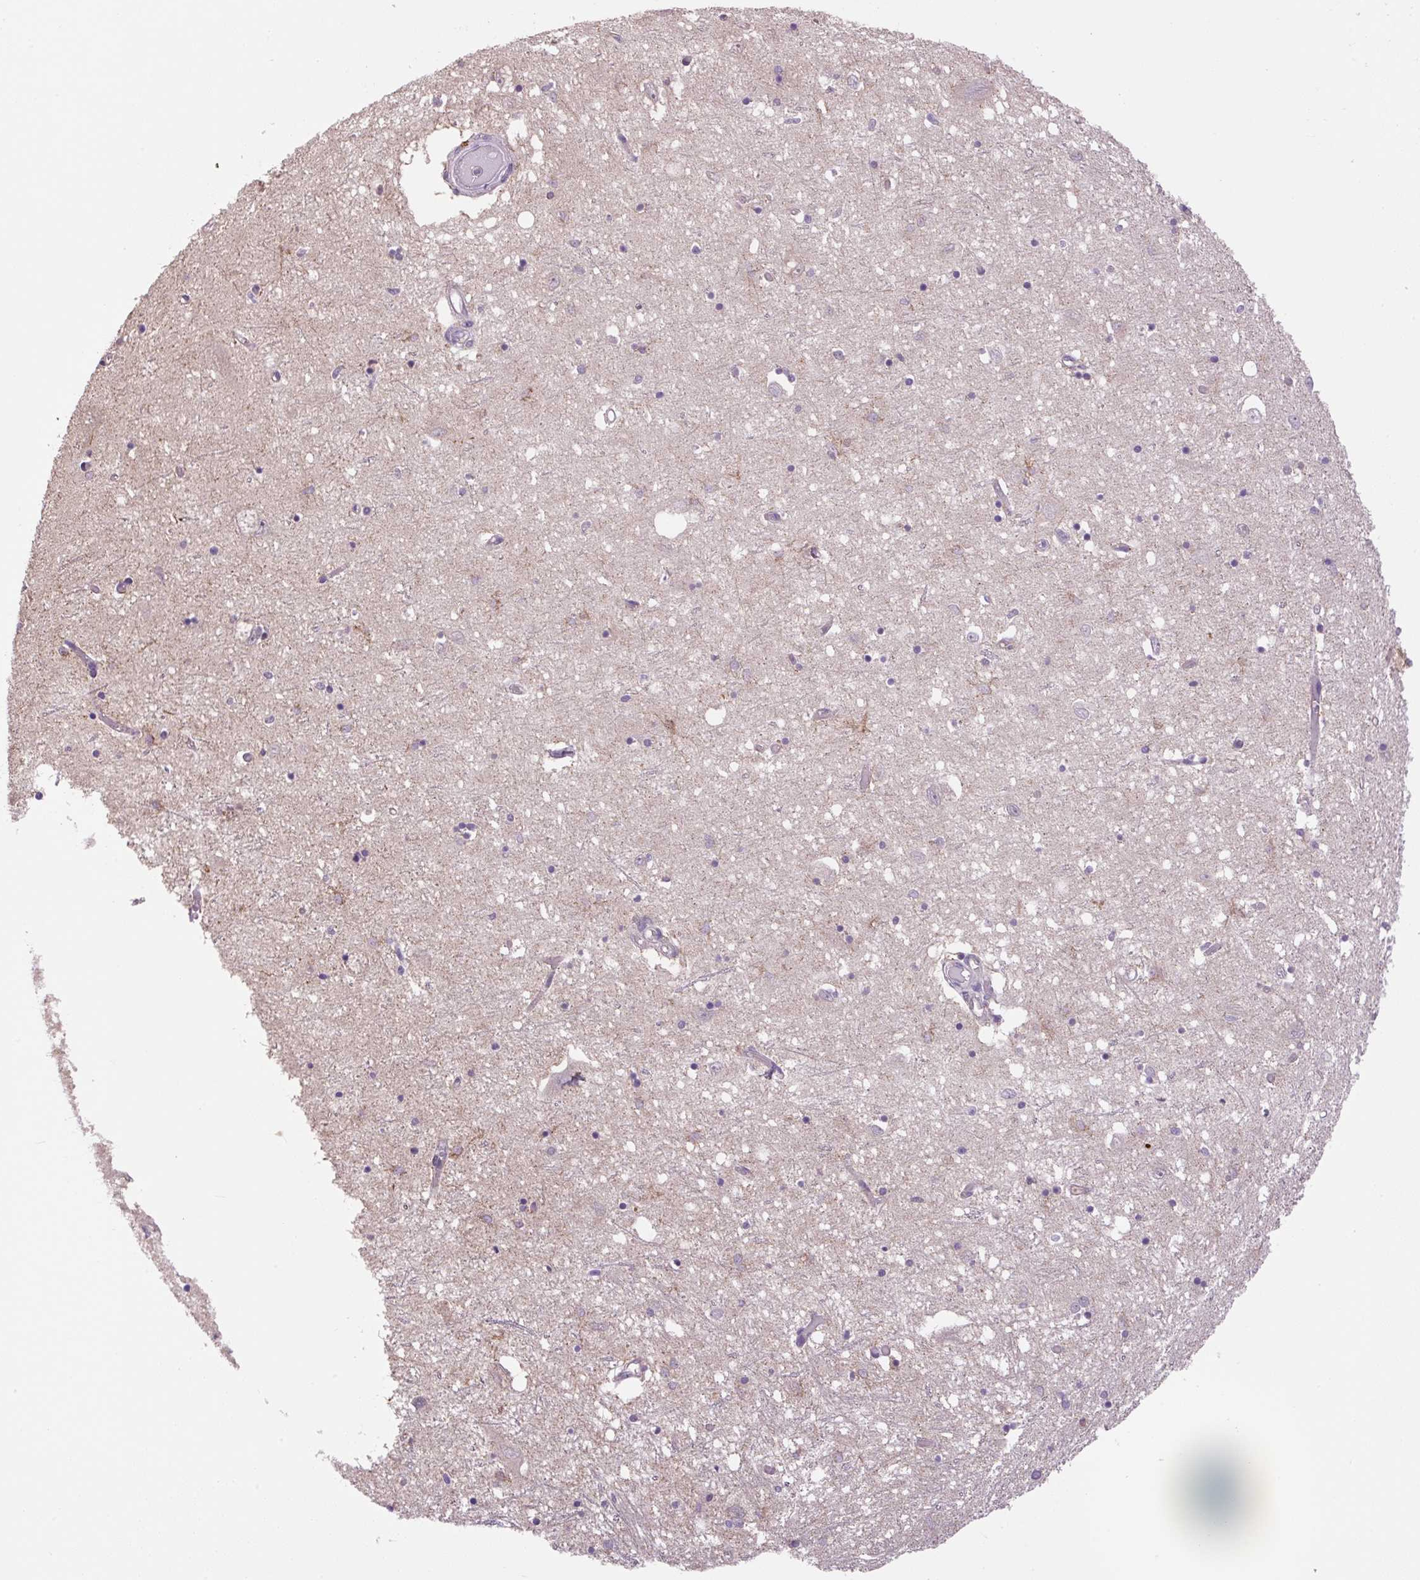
{"staining": {"intensity": "negative", "quantity": "none", "location": "none"}, "tissue": "caudate", "cell_type": "Glial cells", "image_type": "normal", "snomed": [{"axis": "morphology", "description": "Normal tissue, NOS"}, {"axis": "topography", "description": "Lateral ventricle wall"}], "caption": "Immunohistochemical staining of normal caudate shows no significant staining in glial cells.", "gene": "SGF29", "patient": {"sex": "male", "age": 70}}